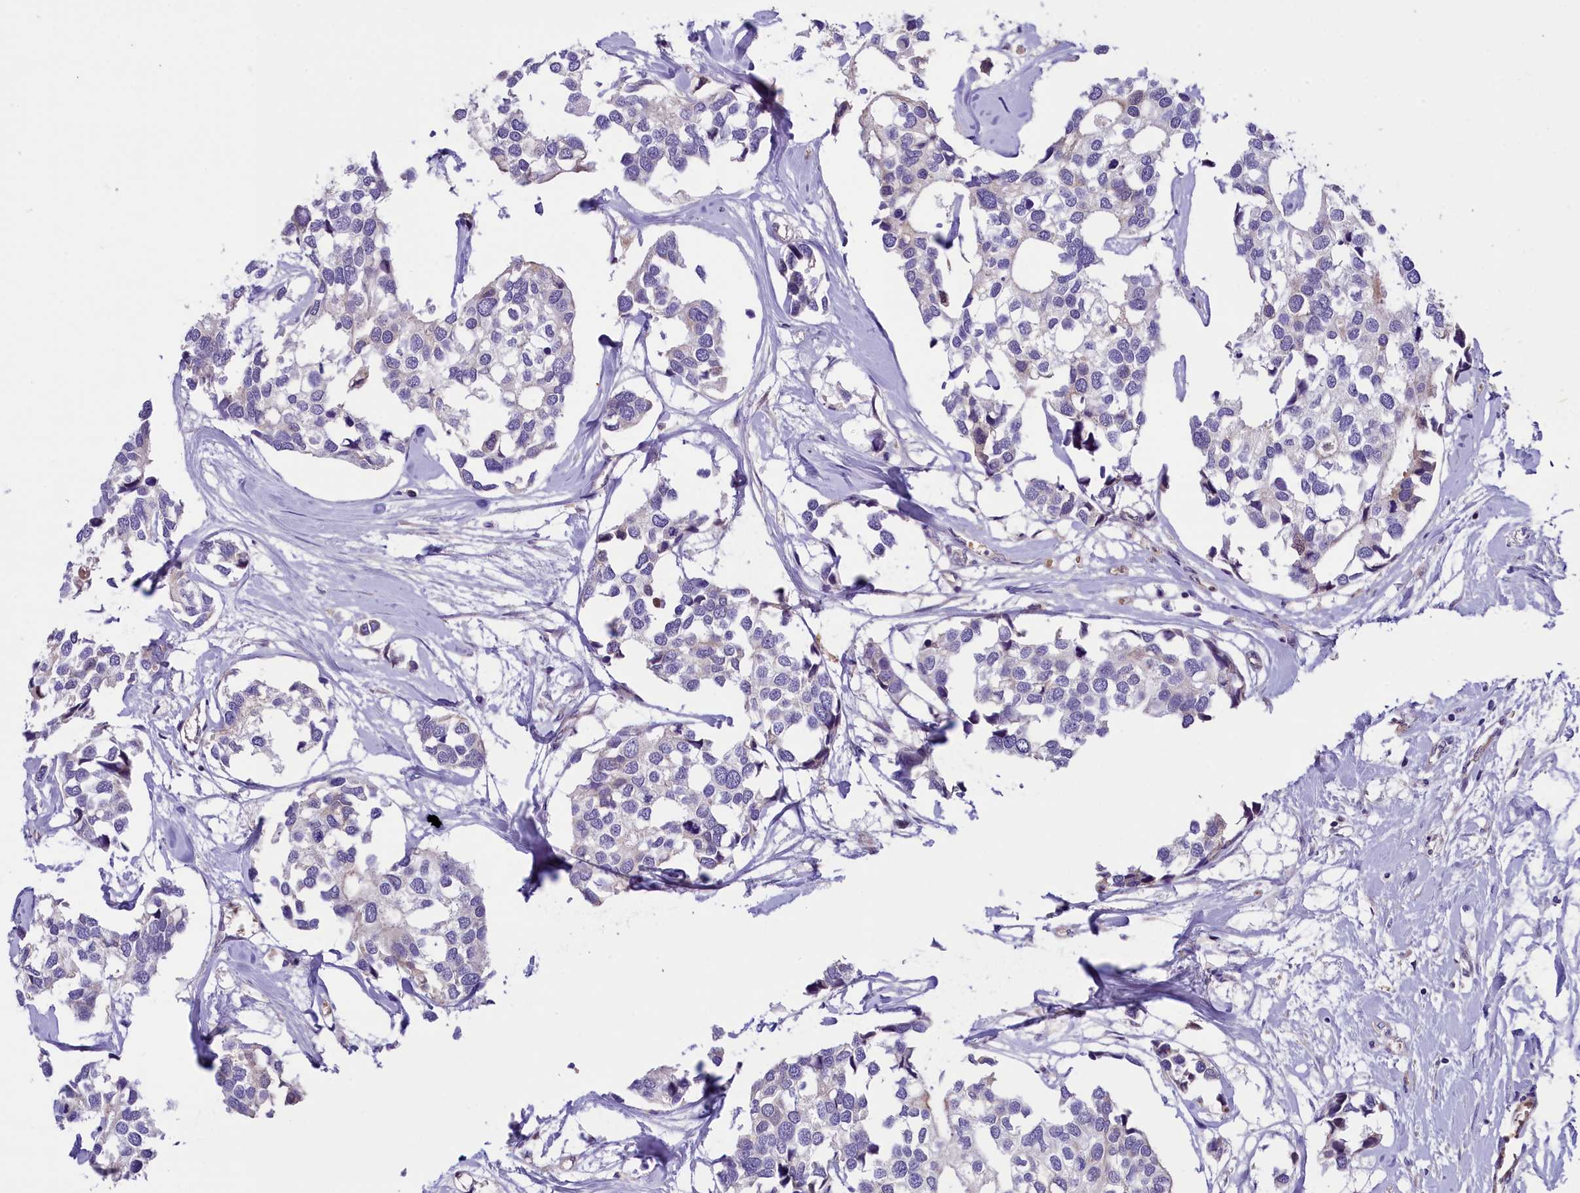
{"staining": {"intensity": "negative", "quantity": "none", "location": "none"}, "tissue": "breast cancer", "cell_type": "Tumor cells", "image_type": "cancer", "snomed": [{"axis": "morphology", "description": "Duct carcinoma"}, {"axis": "topography", "description": "Breast"}], "caption": "This photomicrograph is of breast invasive ductal carcinoma stained with IHC to label a protein in brown with the nuclei are counter-stained blue. There is no staining in tumor cells.", "gene": "CCDC32", "patient": {"sex": "female", "age": 83}}